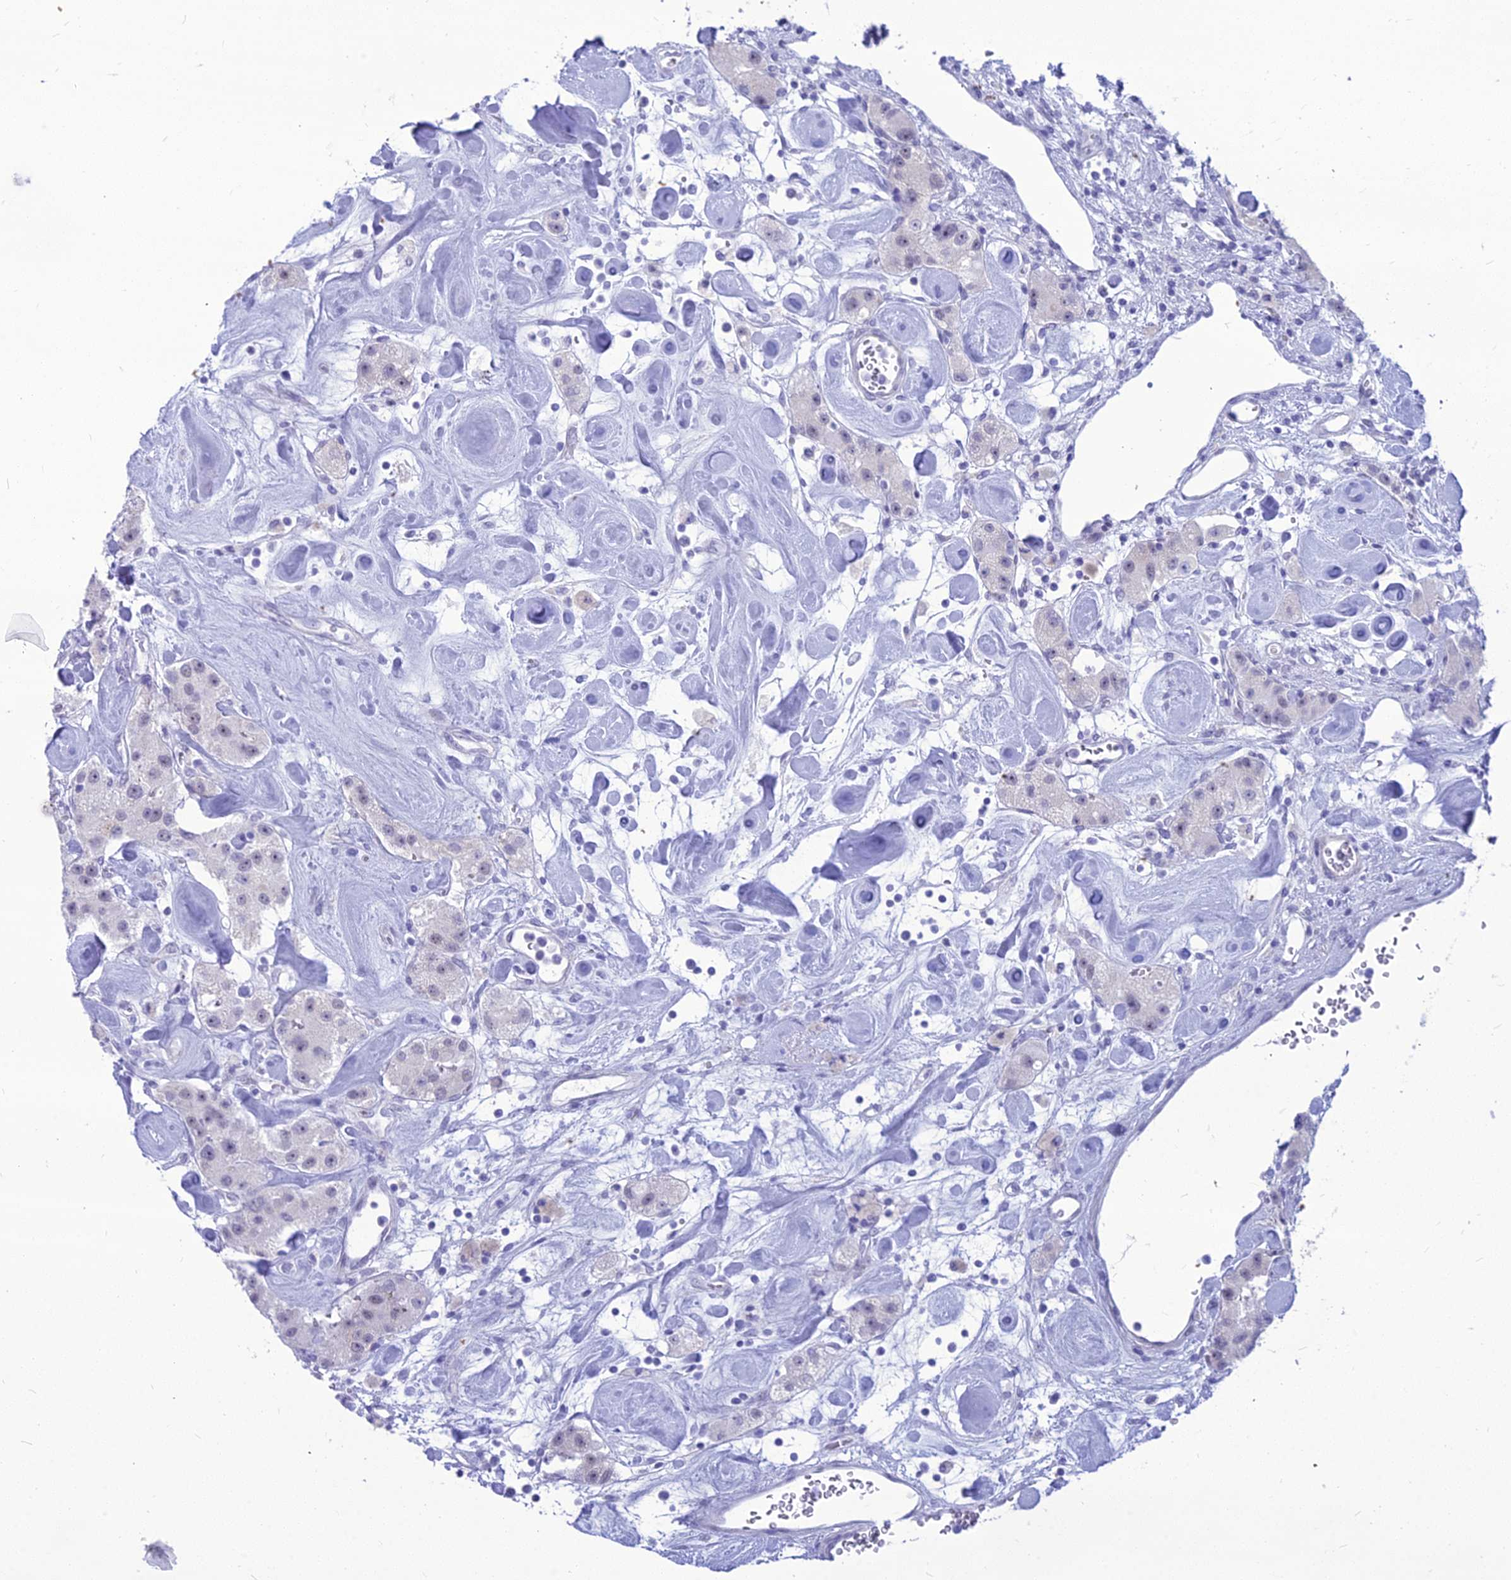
{"staining": {"intensity": "weak", "quantity": "<25%", "location": "nuclear"}, "tissue": "carcinoid", "cell_type": "Tumor cells", "image_type": "cancer", "snomed": [{"axis": "morphology", "description": "Carcinoid, malignant, NOS"}, {"axis": "topography", "description": "Pancreas"}], "caption": "DAB immunohistochemical staining of human carcinoid reveals no significant expression in tumor cells.", "gene": "DHX40", "patient": {"sex": "male", "age": 41}}